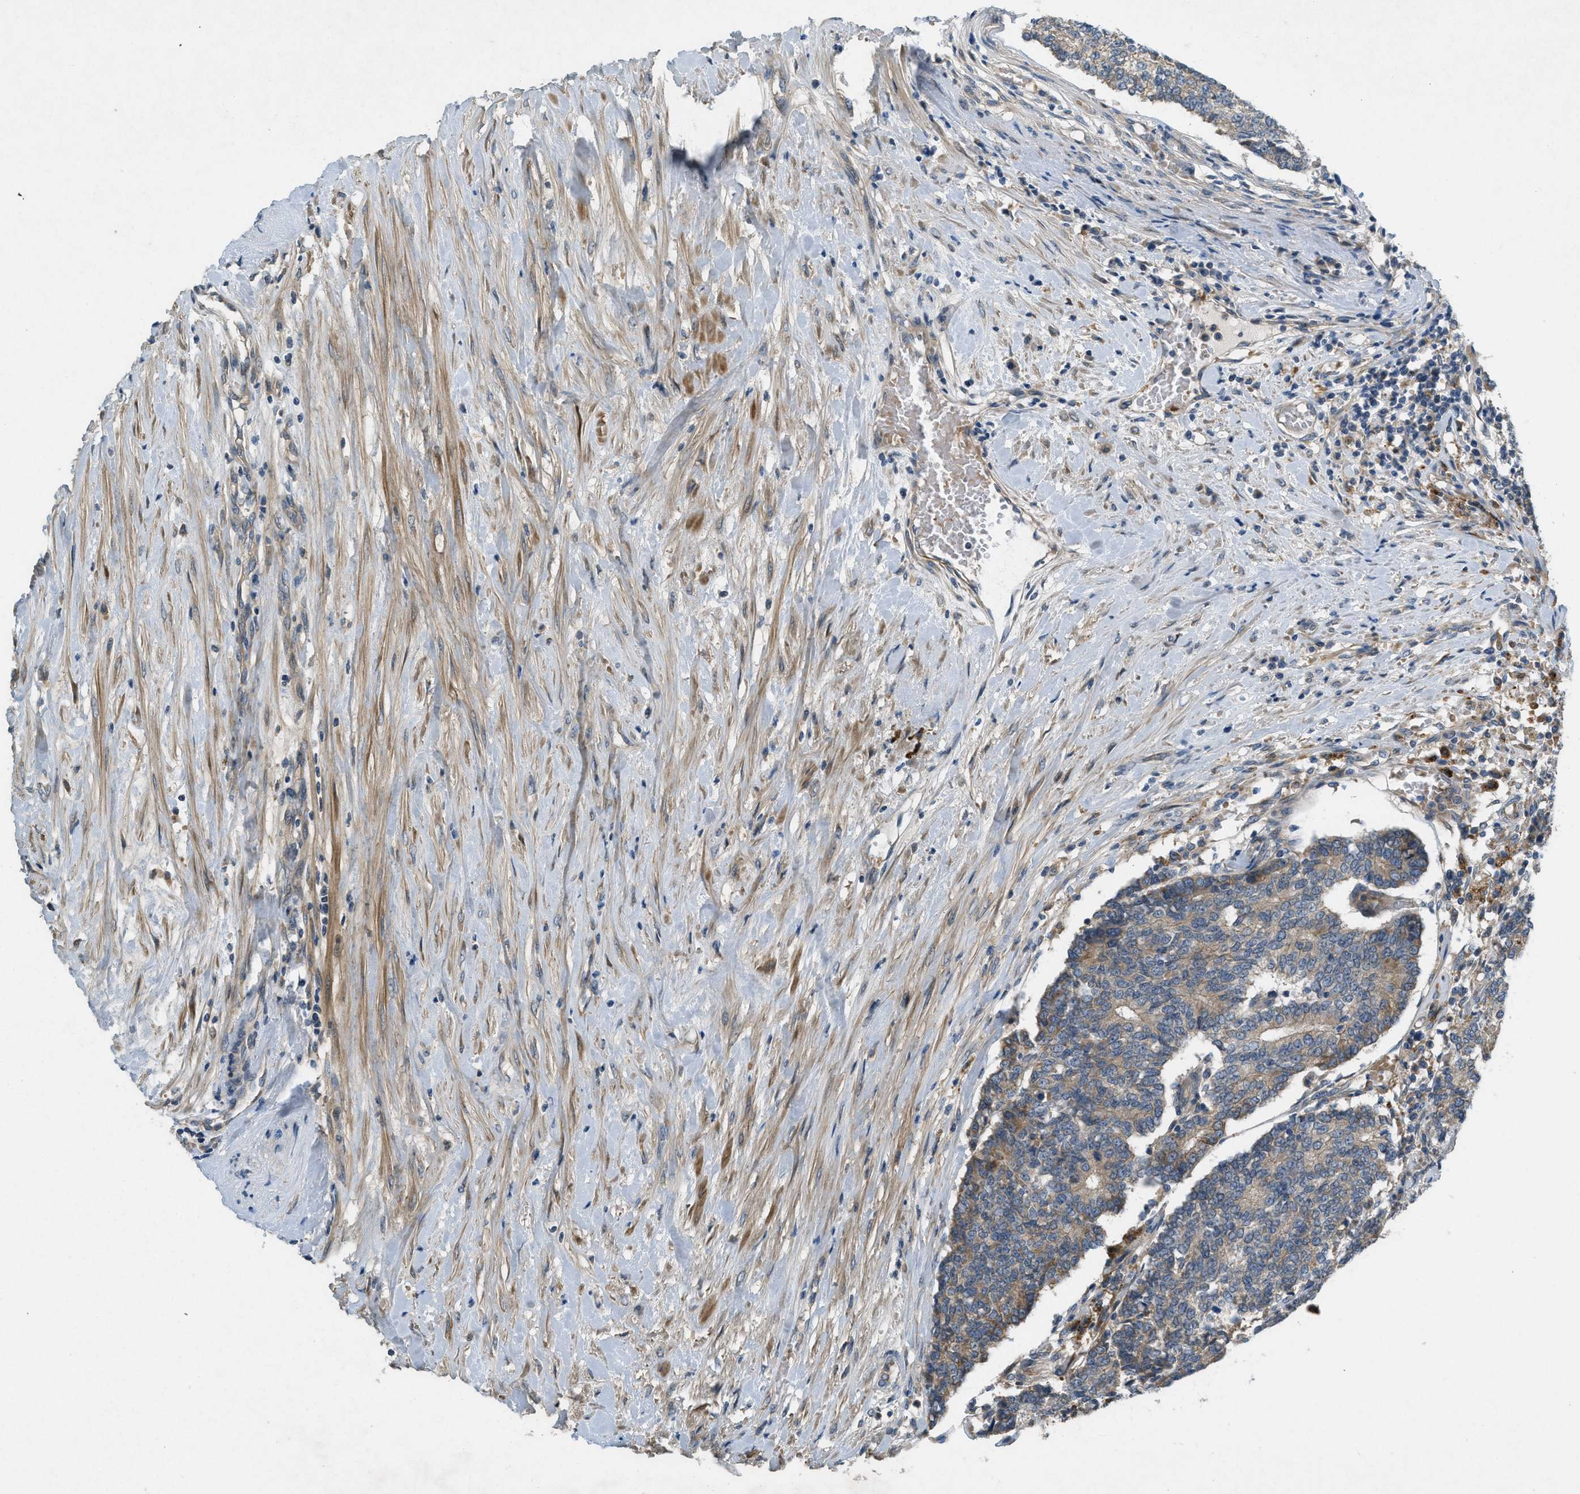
{"staining": {"intensity": "weak", "quantity": ">75%", "location": "cytoplasmic/membranous"}, "tissue": "prostate cancer", "cell_type": "Tumor cells", "image_type": "cancer", "snomed": [{"axis": "morphology", "description": "Normal tissue, NOS"}, {"axis": "morphology", "description": "Adenocarcinoma, High grade"}, {"axis": "topography", "description": "Prostate"}, {"axis": "topography", "description": "Seminal veicle"}], "caption": "A low amount of weak cytoplasmic/membranous staining is seen in about >75% of tumor cells in prostate cancer tissue. The staining was performed using DAB (3,3'-diaminobenzidine) to visualize the protein expression in brown, while the nuclei were stained in blue with hematoxylin (Magnification: 20x).", "gene": "ADCY6", "patient": {"sex": "male", "age": 55}}